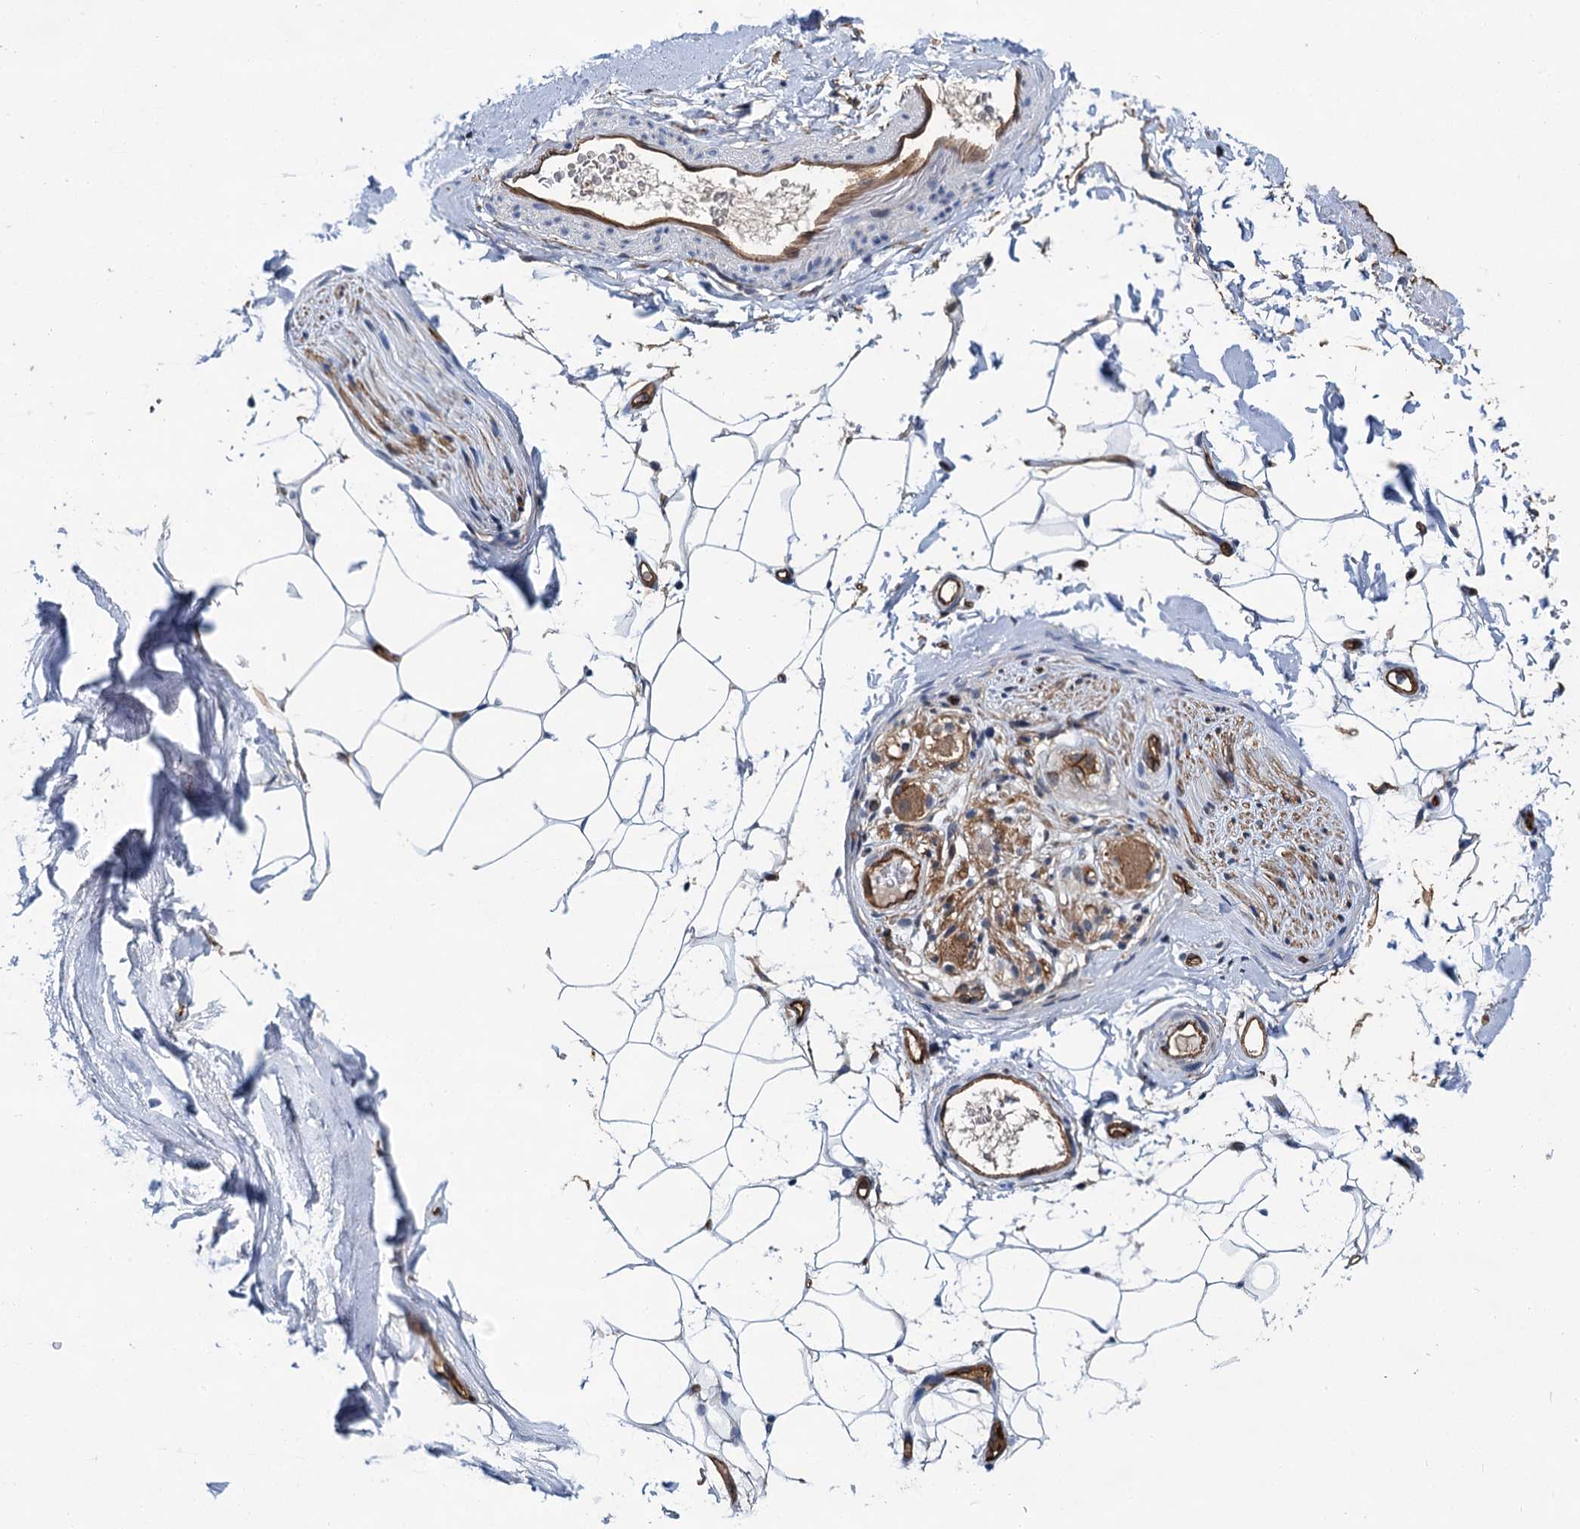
{"staining": {"intensity": "negative", "quantity": "none", "location": "none"}, "tissue": "adipose tissue", "cell_type": "Adipocytes", "image_type": "normal", "snomed": [{"axis": "morphology", "description": "Normal tissue, NOS"}, {"axis": "topography", "description": "Cartilage tissue"}, {"axis": "topography", "description": "Bronchus"}], "caption": "Photomicrograph shows no significant protein expression in adipocytes of unremarkable adipose tissue. (DAB (3,3'-diaminobenzidine) immunohistochemistry, high magnification).", "gene": "ABLIM1", "patient": {"sex": "female", "age": 73}}